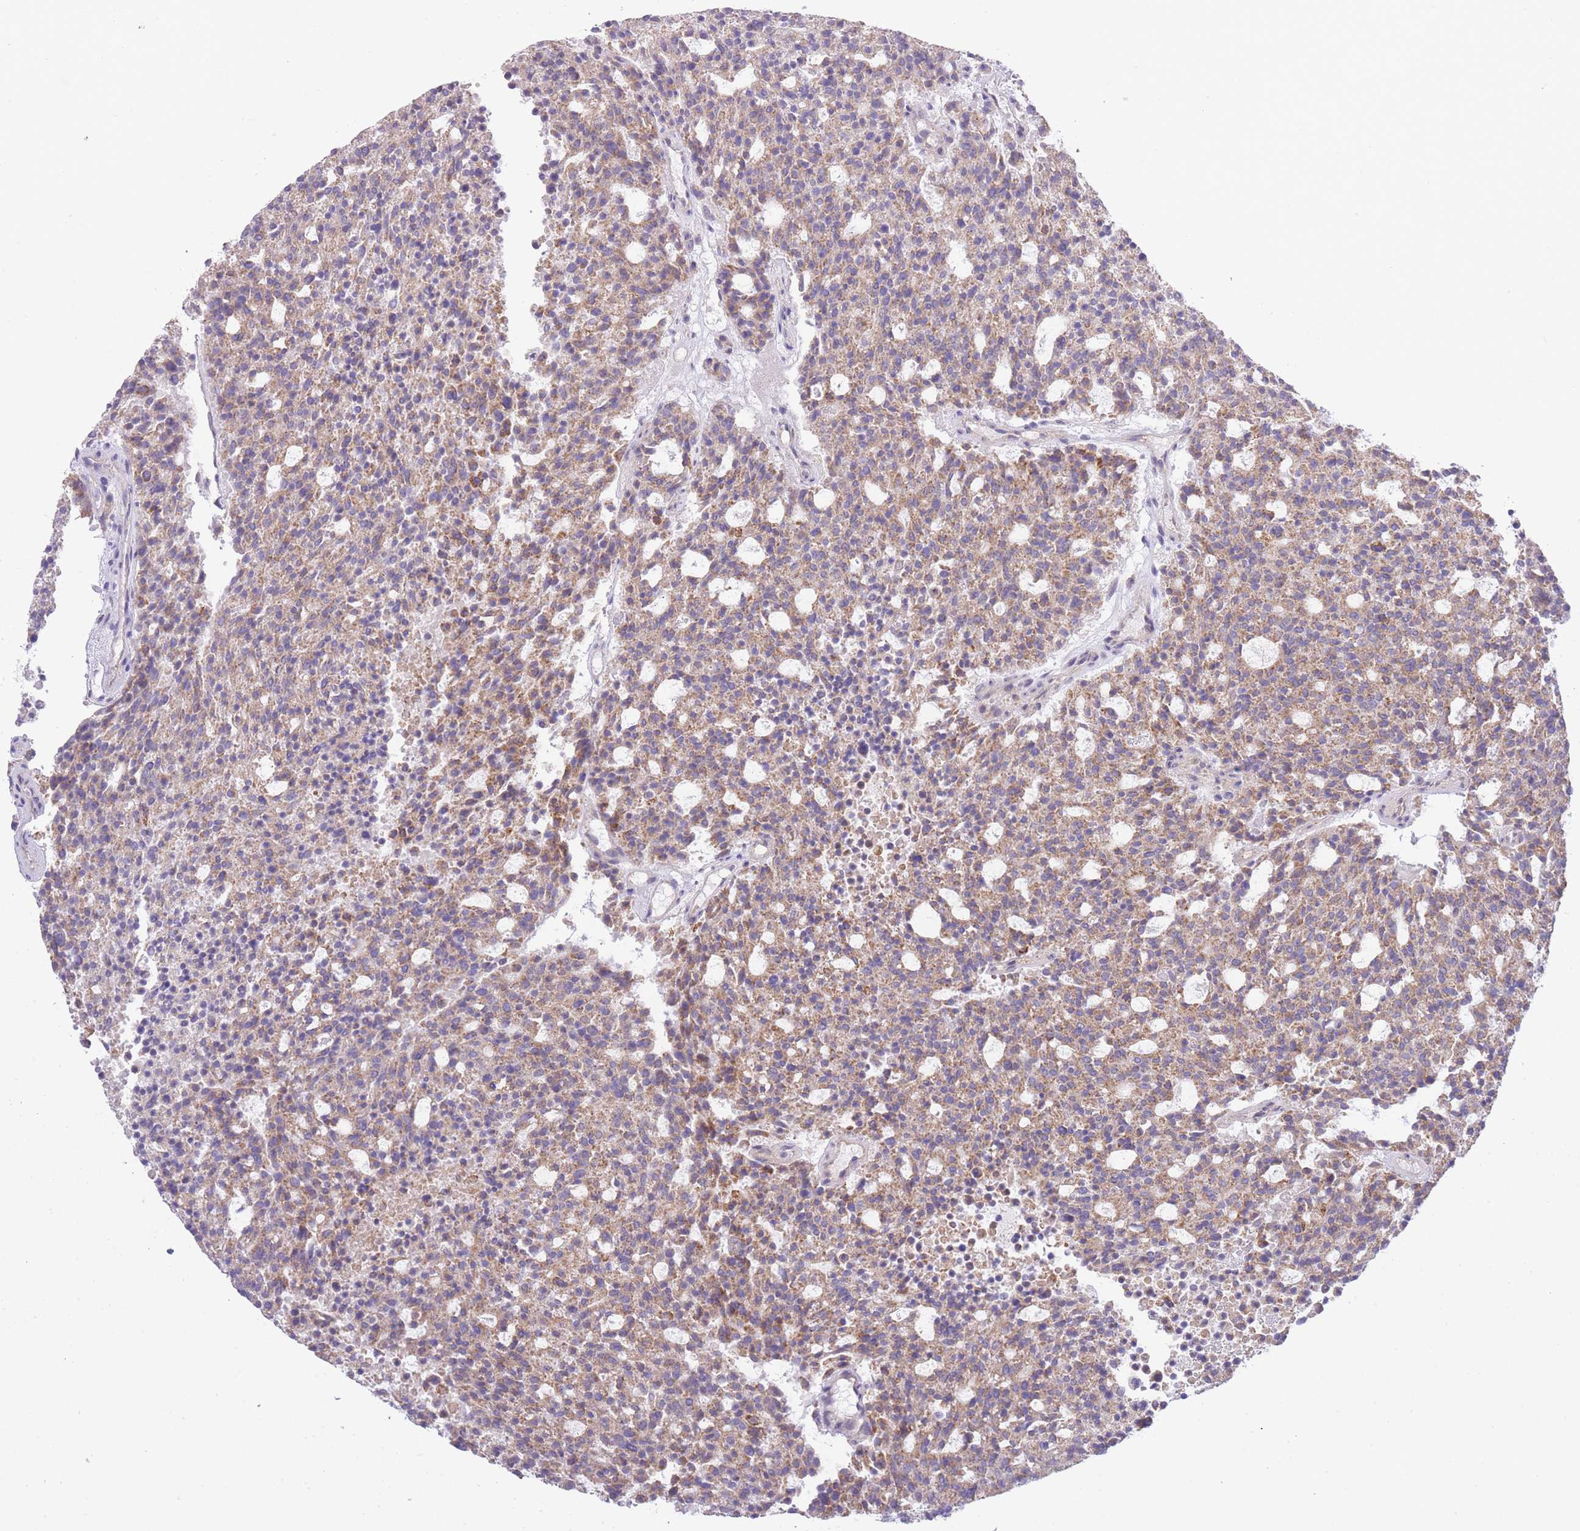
{"staining": {"intensity": "moderate", "quantity": ">75%", "location": "cytoplasmic/membranous"}, "tissue": "carcinoid", "cell_type": "Tumor cells", "image_type": "cancer", "snomed": [{"axis": "morphology", "description": "Carcinoid, malignant, NOS"}, {"axis": "topography", "description": "Pancreas"}], "caption": "Immunohistochemical staining of malignant carcinoid demonstrates medium levels of moderate cytoplasmic/membranous expression in approximately >75% of tumor cells.", "gene": "CTBP1", "patient": {"sex": "female", "age": 54}}